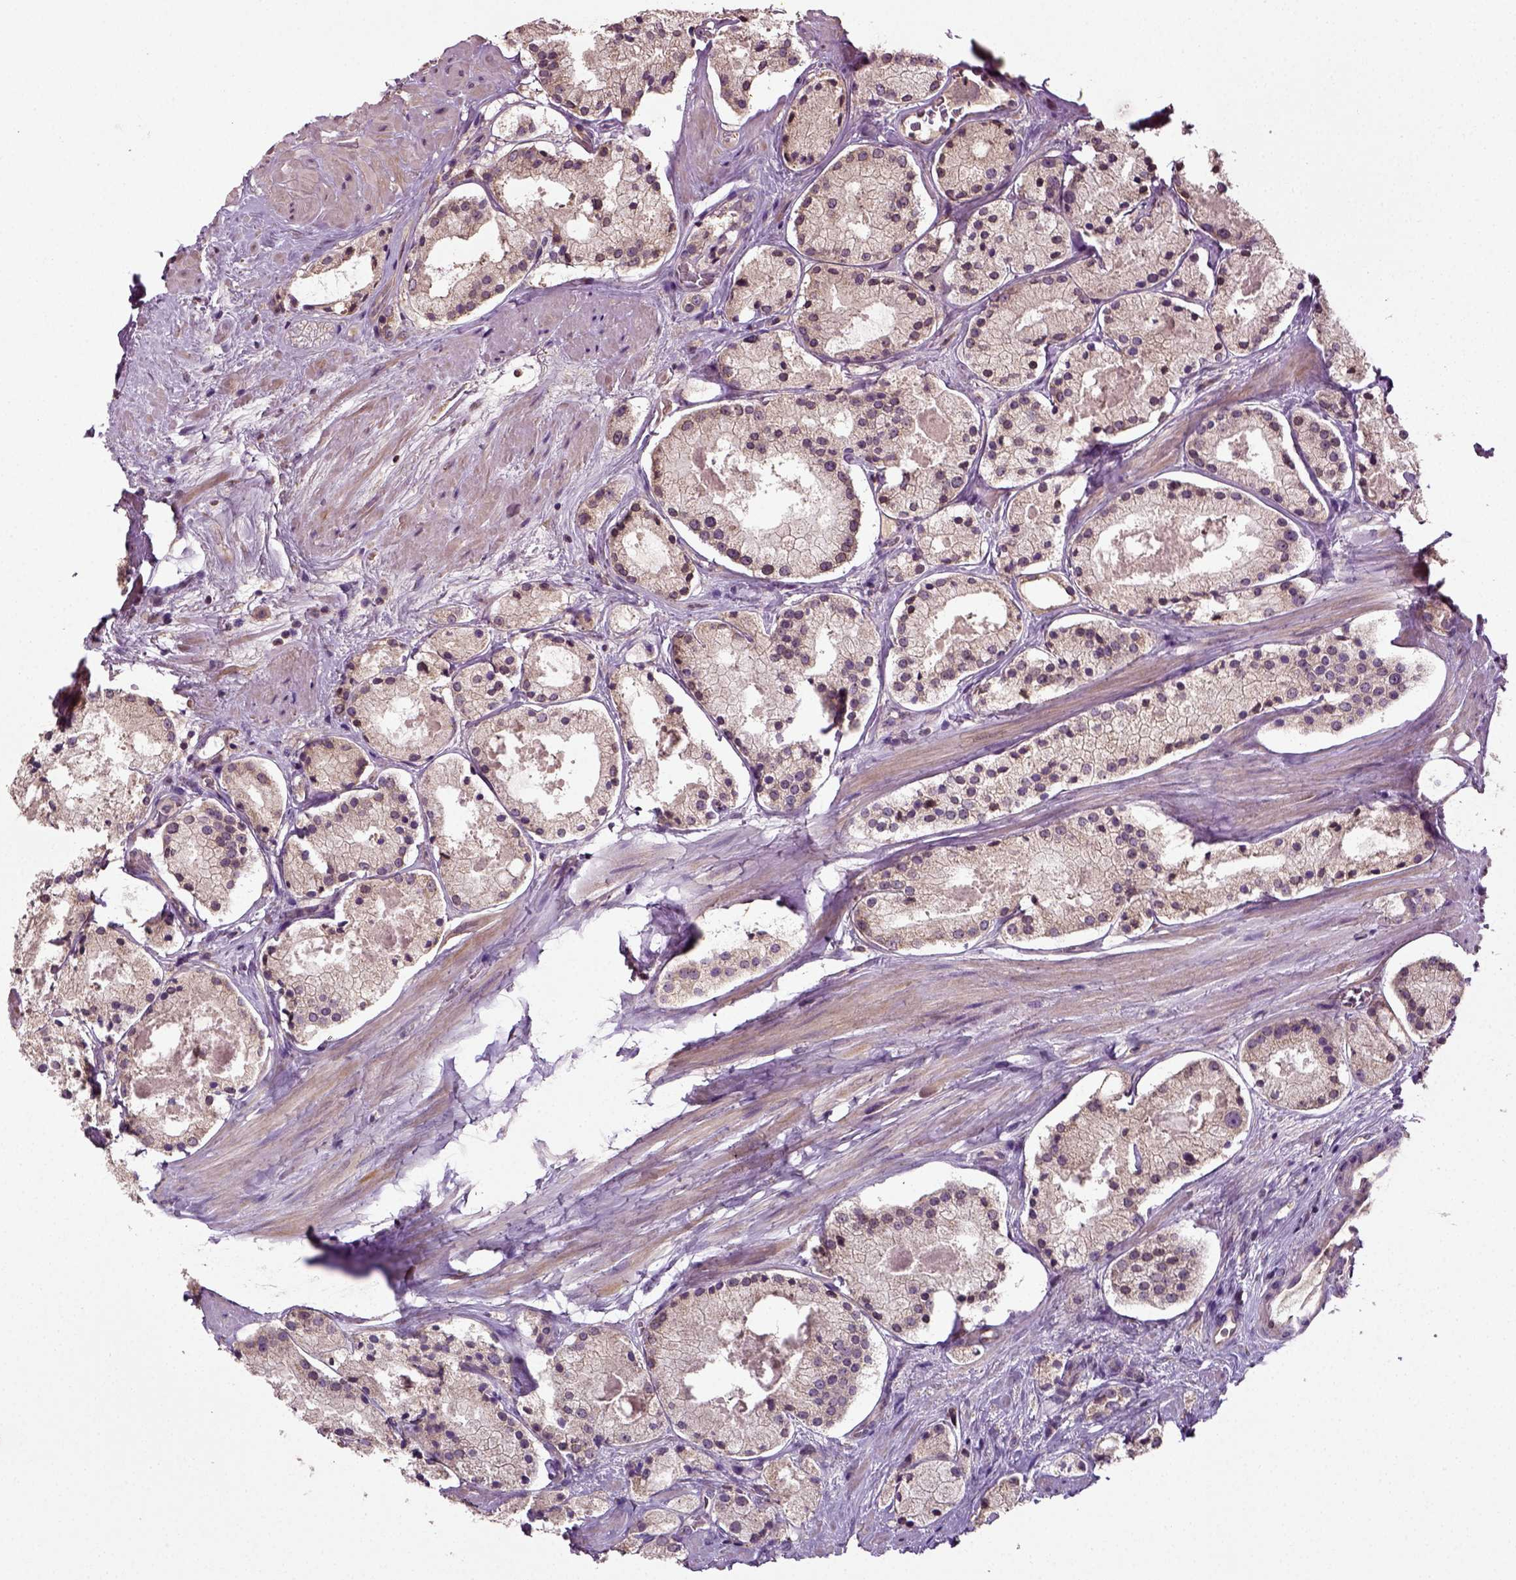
{"staining": {"intensity": "negative", "quantity": "none", "location": "none"}, "tissue": "prostate cancer", "cell_type": "Tumor cells", "image_type": "cancer", "snomed": [{"axis": "morphology", "description": "Adenocarcinoma, NOS"}, {"axis": "morphology", "description": "Adenocarcinoma, High grade"}, {"axis": "topography", "description": "Prostate"}], "caption": "Immunohistochemistry (IHC) of adenocarcinoma (high-grade) (prostate) exhibits no staining in tumor cells.", "gene": "ERV3-1", "patient": {"sex": "male", "age": 64}}